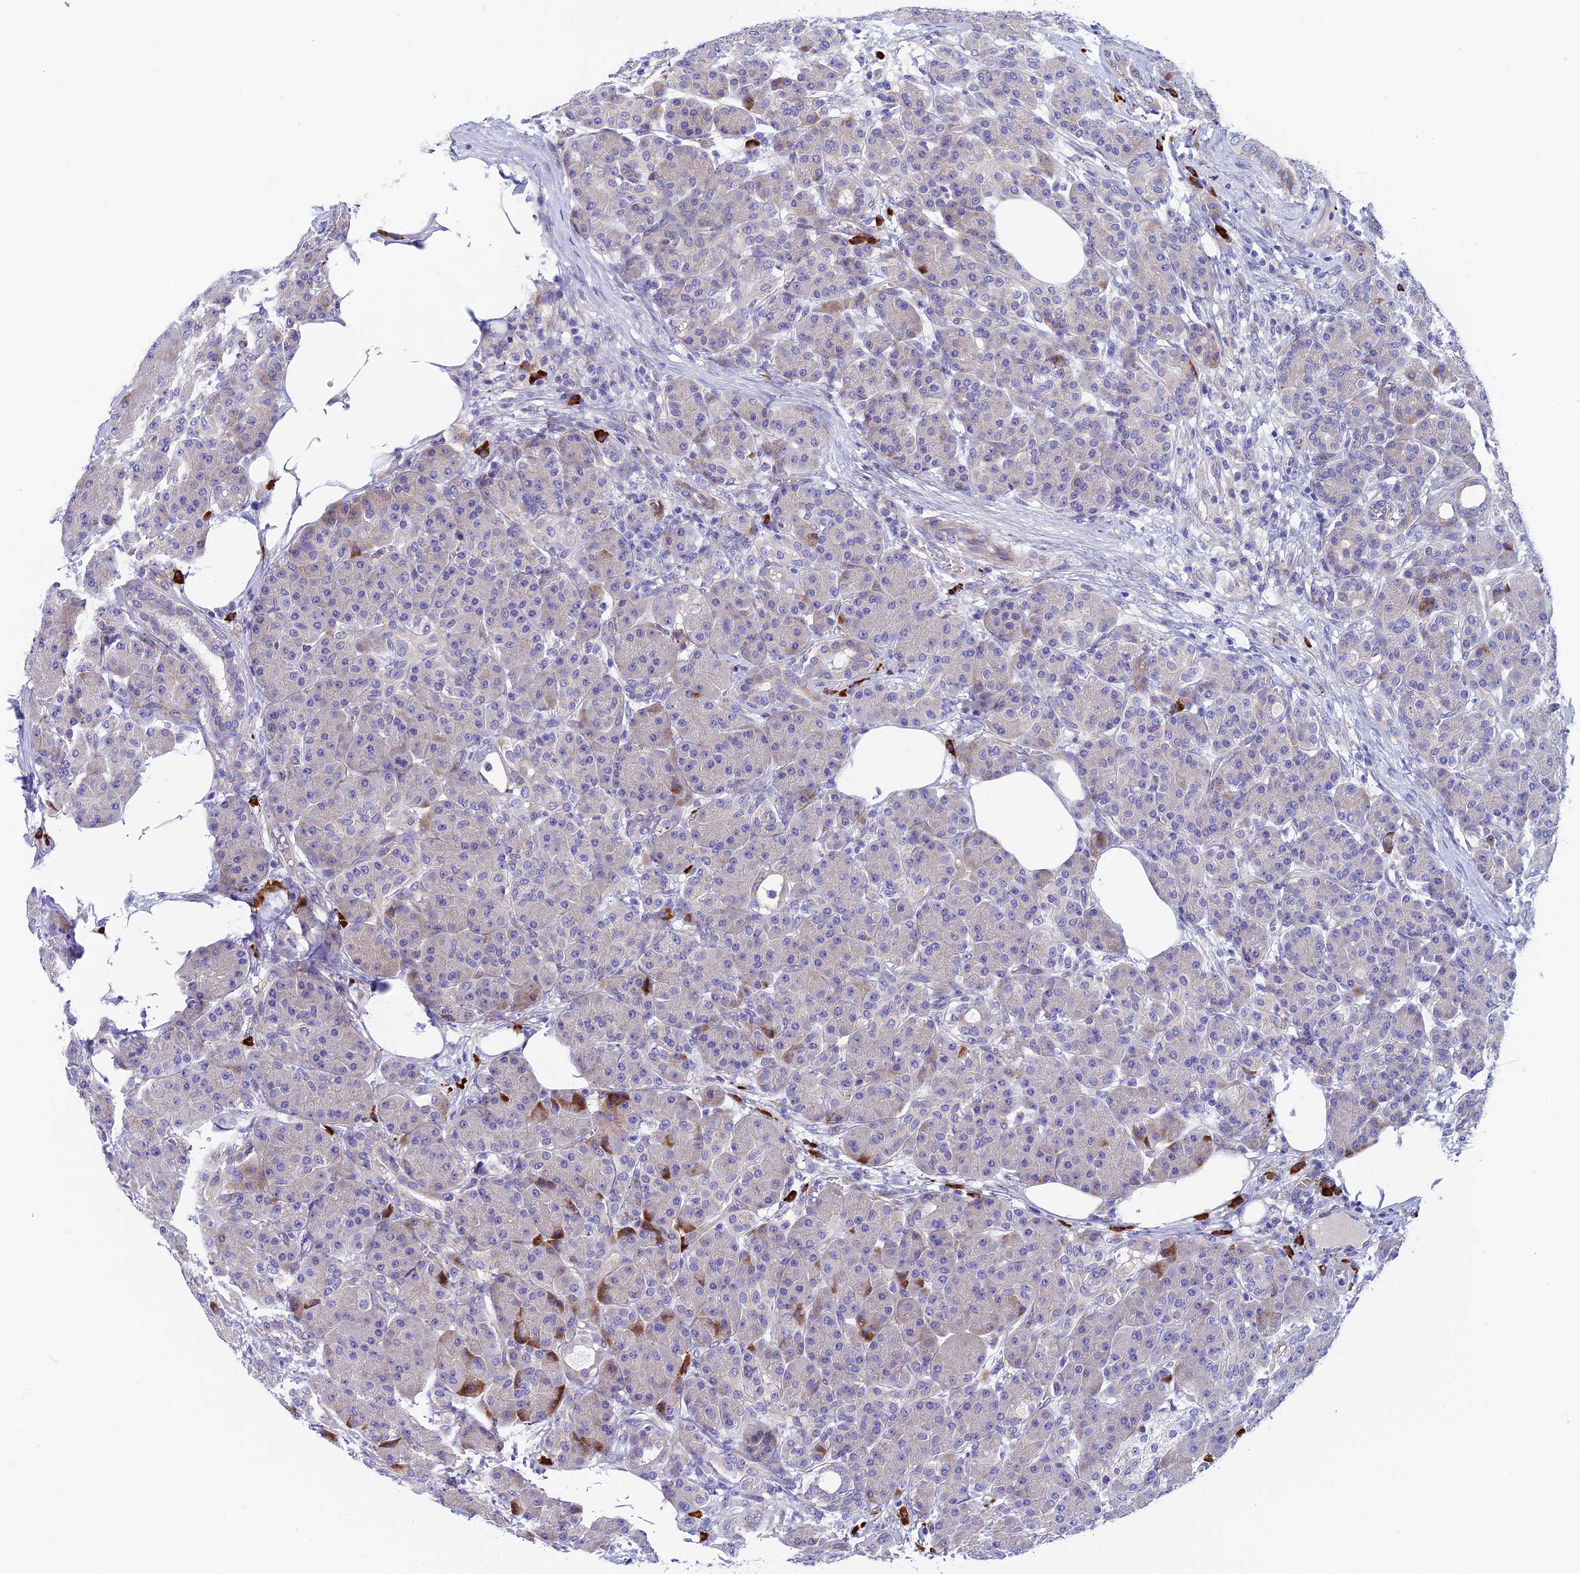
{"staining": {"intensity": "strong", "quantity": "<25%", "location": "cytoplasmic/membranous"}, "tissue": "pancreas", "cell_type": "Exocrine glandular cells", "image_type": "normal", "snomed": [{"axis": "morphology", "description": "Normal tissue, NOS"}, {"axis": "topography", "description": "Pancreas"}], "caption": "A histopathology image showing strong cytoplasmic/membranous positivity in about <25% of exocrine glandular cells in benign pancreas, as visualized by brown immunohistochemical staining.", "gene": "MACIR", "patient": {"sex": "male", "age": 63}}